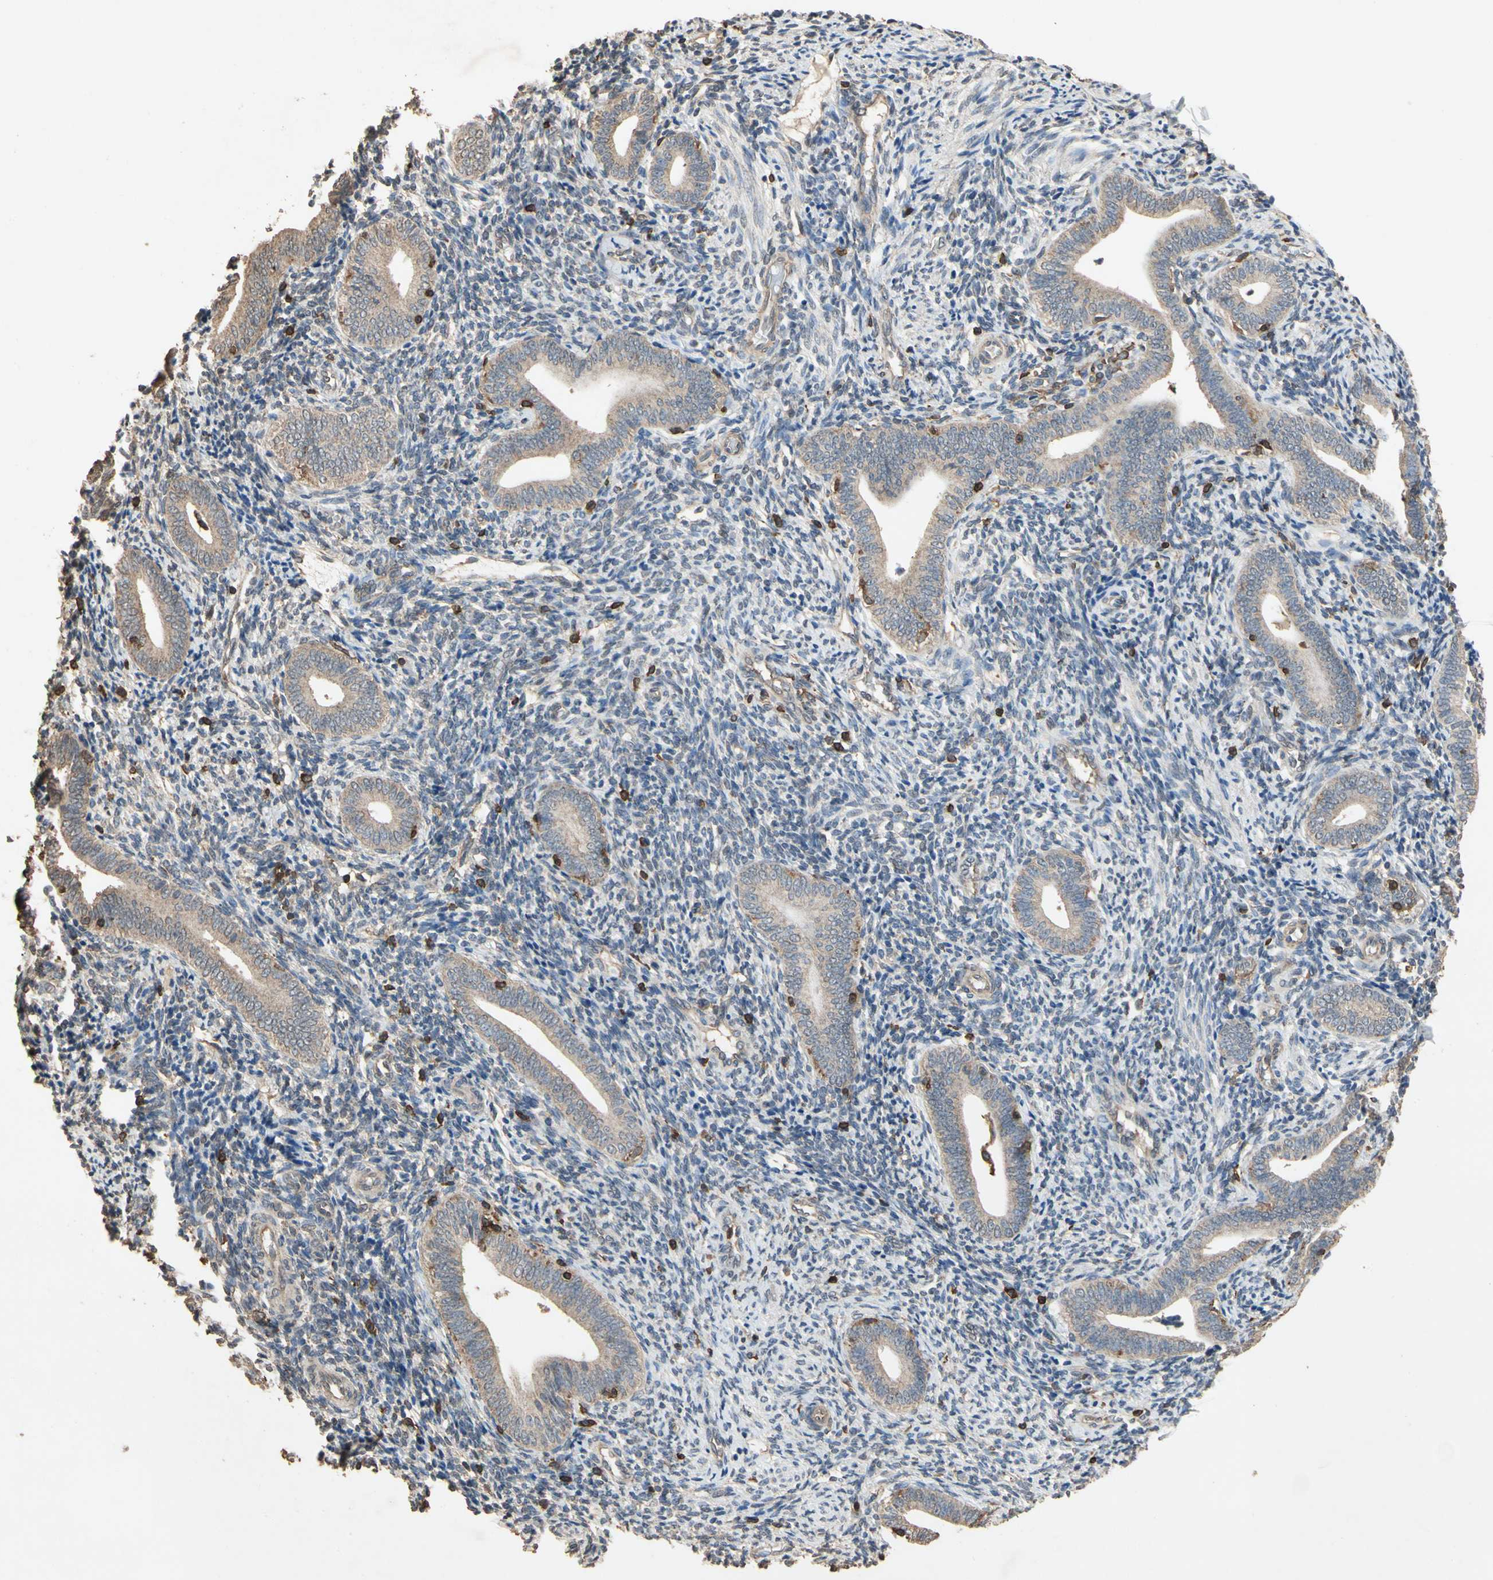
{"staining": {"intensity": "negative", "quantity": "none", "location": "none"}, "tissue": "endometrium", "cell_type": "Cells in endometrial stroma", "image_type": "normal", "snomed": [{"axis": "morphology", "description": "Normal tissue, NOS"}, {"axis": "topography", "description": "Uterus"}, {"axis": "topography", "description": "Endometrium"}], "caption": "This is an IHC image of benign endometrium. There is no staining in cells in endometrial stroma.", "gene": "MAP3K10", "patient": {"sex": "female", "age": 33}}